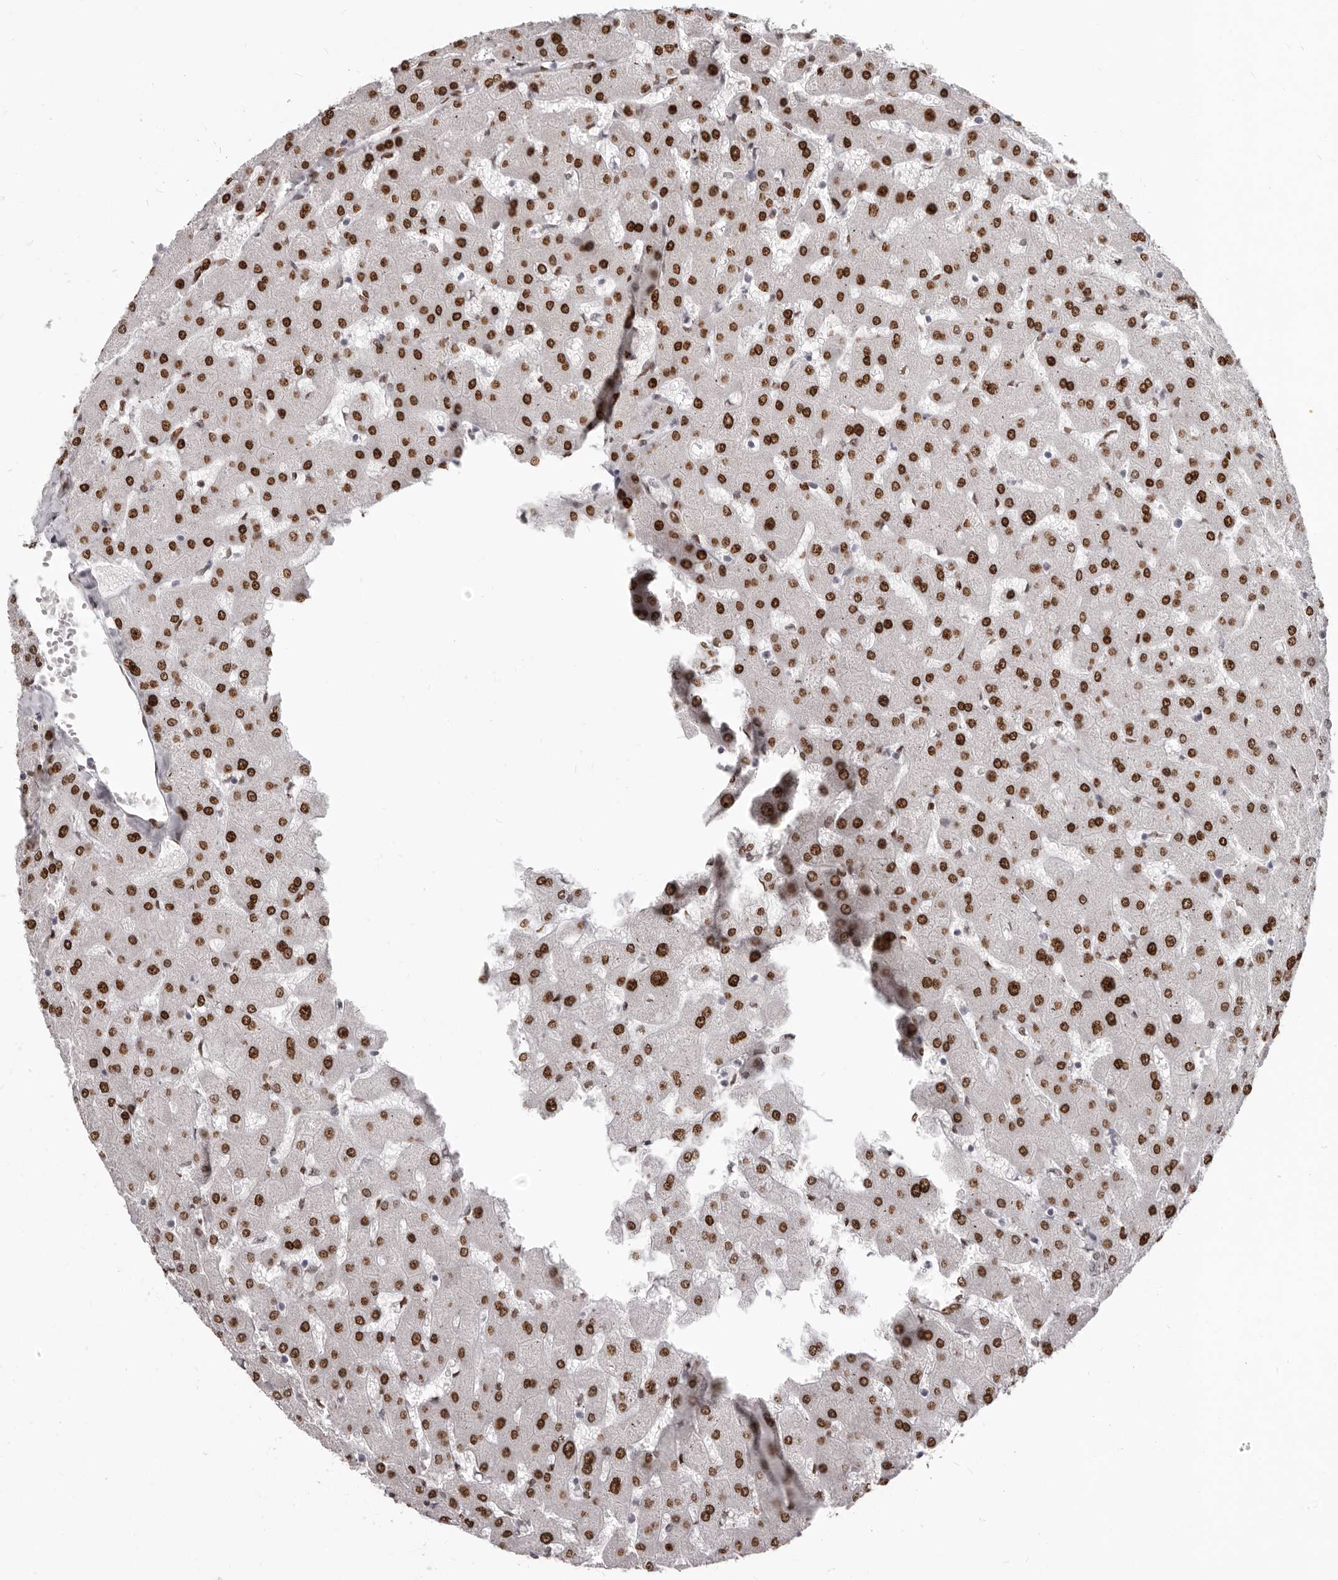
{"staining": {"intensity": "weak", "quantity": "<25%", "location": "nuclear"}, "tissue": "liver", "cell_type": "Cholangiocytes", "image_type": "normal", "snomed": [{"axis": "morphology", "description": "Normal tissue, NOS"}, {"axis": "topography", "description": "Liver"}], "caption": "Immunohistochemistry (IHC) image of benign liver stained for a protein (brown), which demonstrates no positivity in cholangiocytes.", "gene": "SRP19", "patient": {"sex": "female", "age": 63}}